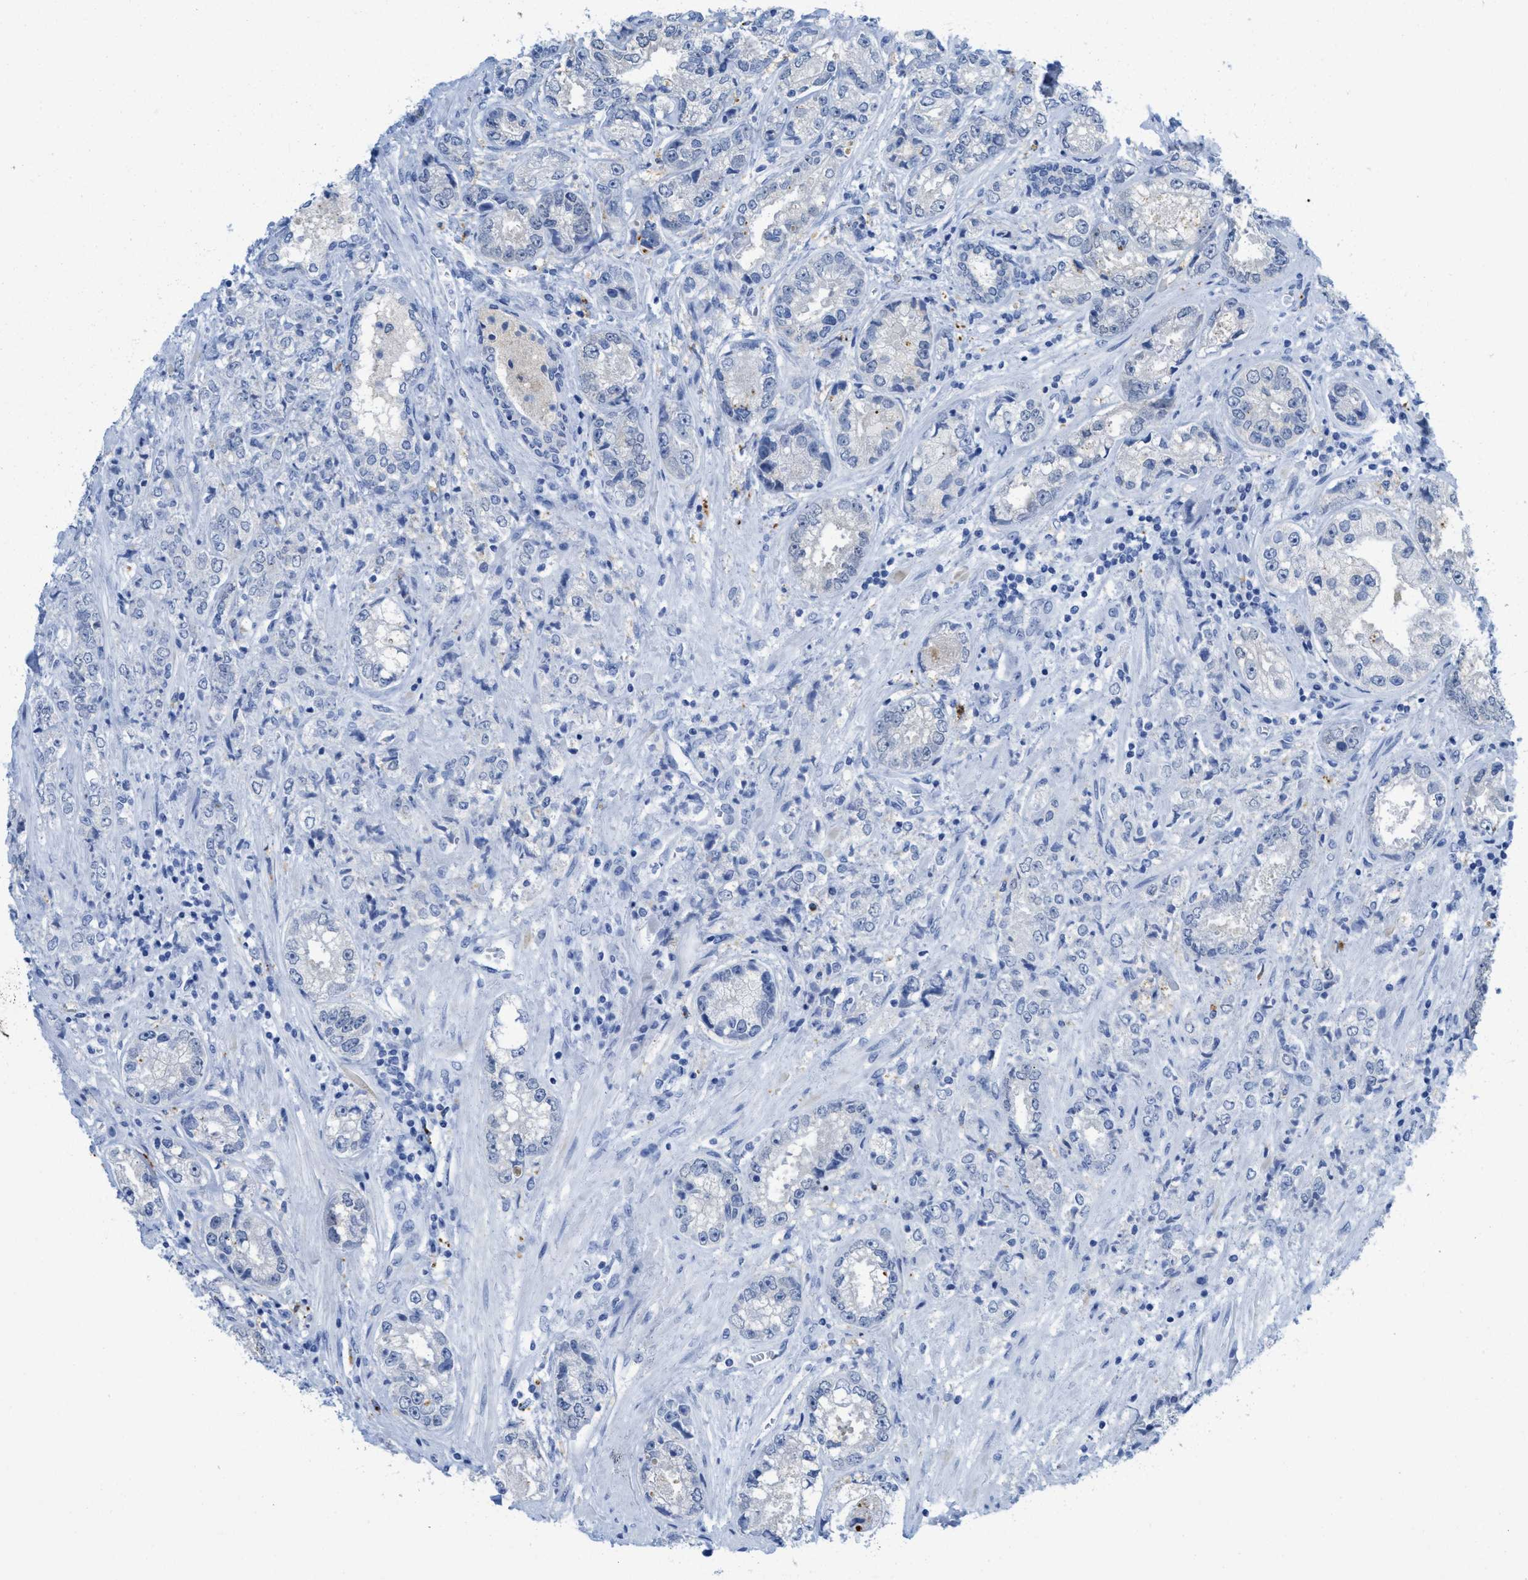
{"staining": {"intensity": "negative", "quantity": "none", "location": "none"}, "tissue": "prostate cancer", "cell_type": "Tumor cells", "image_type": "cancer", "snomed": [{"axis": "morphology", "description": "Adenocarcinoma, High grade"}, {"axis": "topography", "description": "Prostate"}], "caption": "There is no significant staining in tumor cells of prostate cancer. Brightfield microscopy of immunohistochemistry (IHC) stained with DAB (3,3'-diaminobenzidine) (brown) and hematoxylin (blue), captured at high magnification.", "gene": "WDR4", "patient": {"sex": "male", "age": 61}}